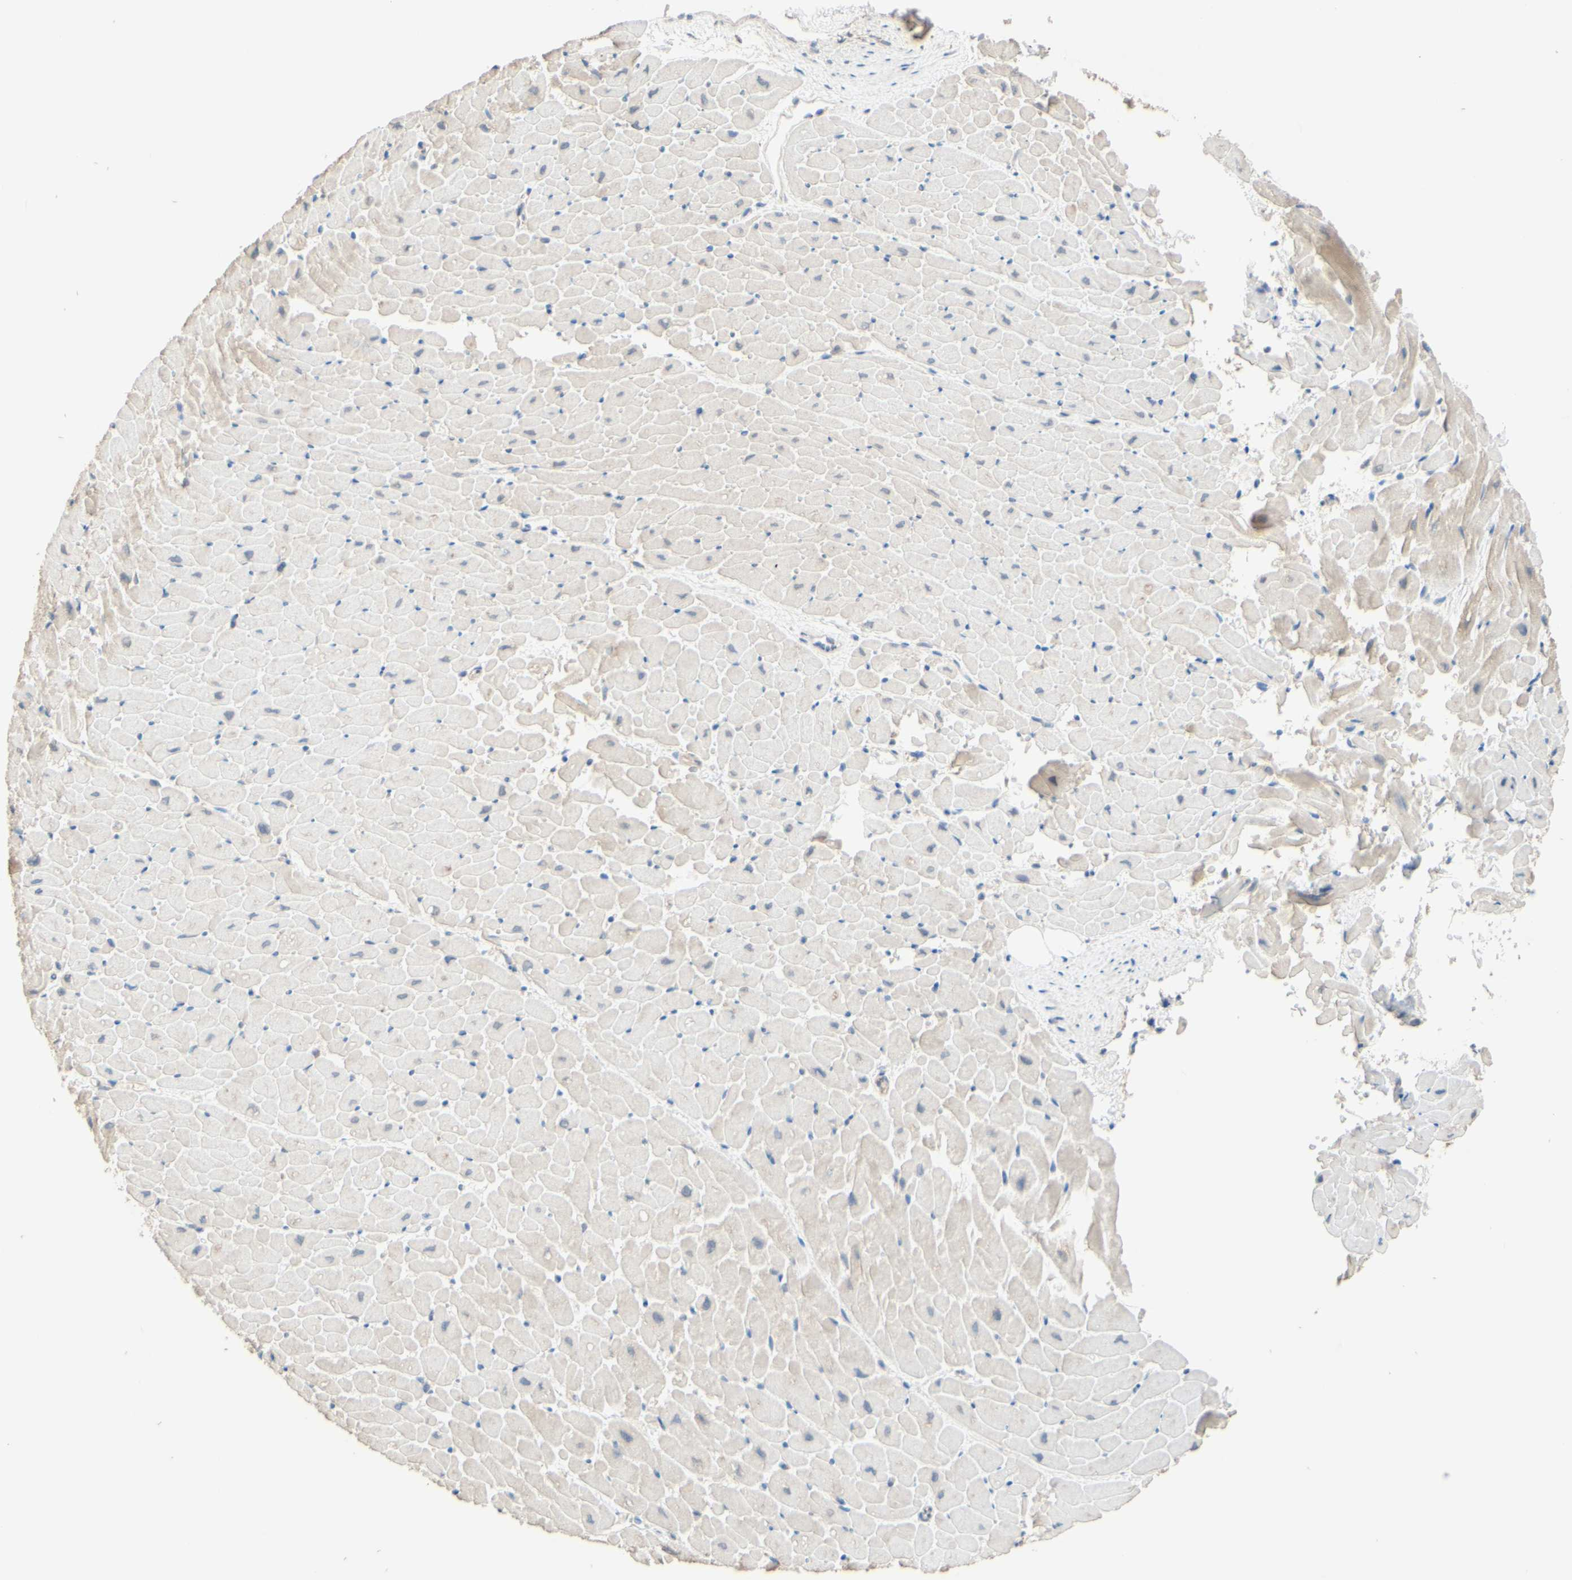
{"staining": {"intensity": "negative", "quantity": "none", "location": "none"}, "tissue": "heart muscle", "cell_type": "Cardiomyocytes", "image_type": "normal", "snomed": [{"axis": "morphology", "description": "Normal tissue, NOS"}, {"axis": "topography", "description": "Heart"}], "caption": "The immunohistochemistry histopathology image has no significant staining in cardiomyocytes of heart muscle. (IHC, brightfield microscopy, high magnification).", "gene": "SMIM19", "patient": {"sex": "male", "age": 45}}